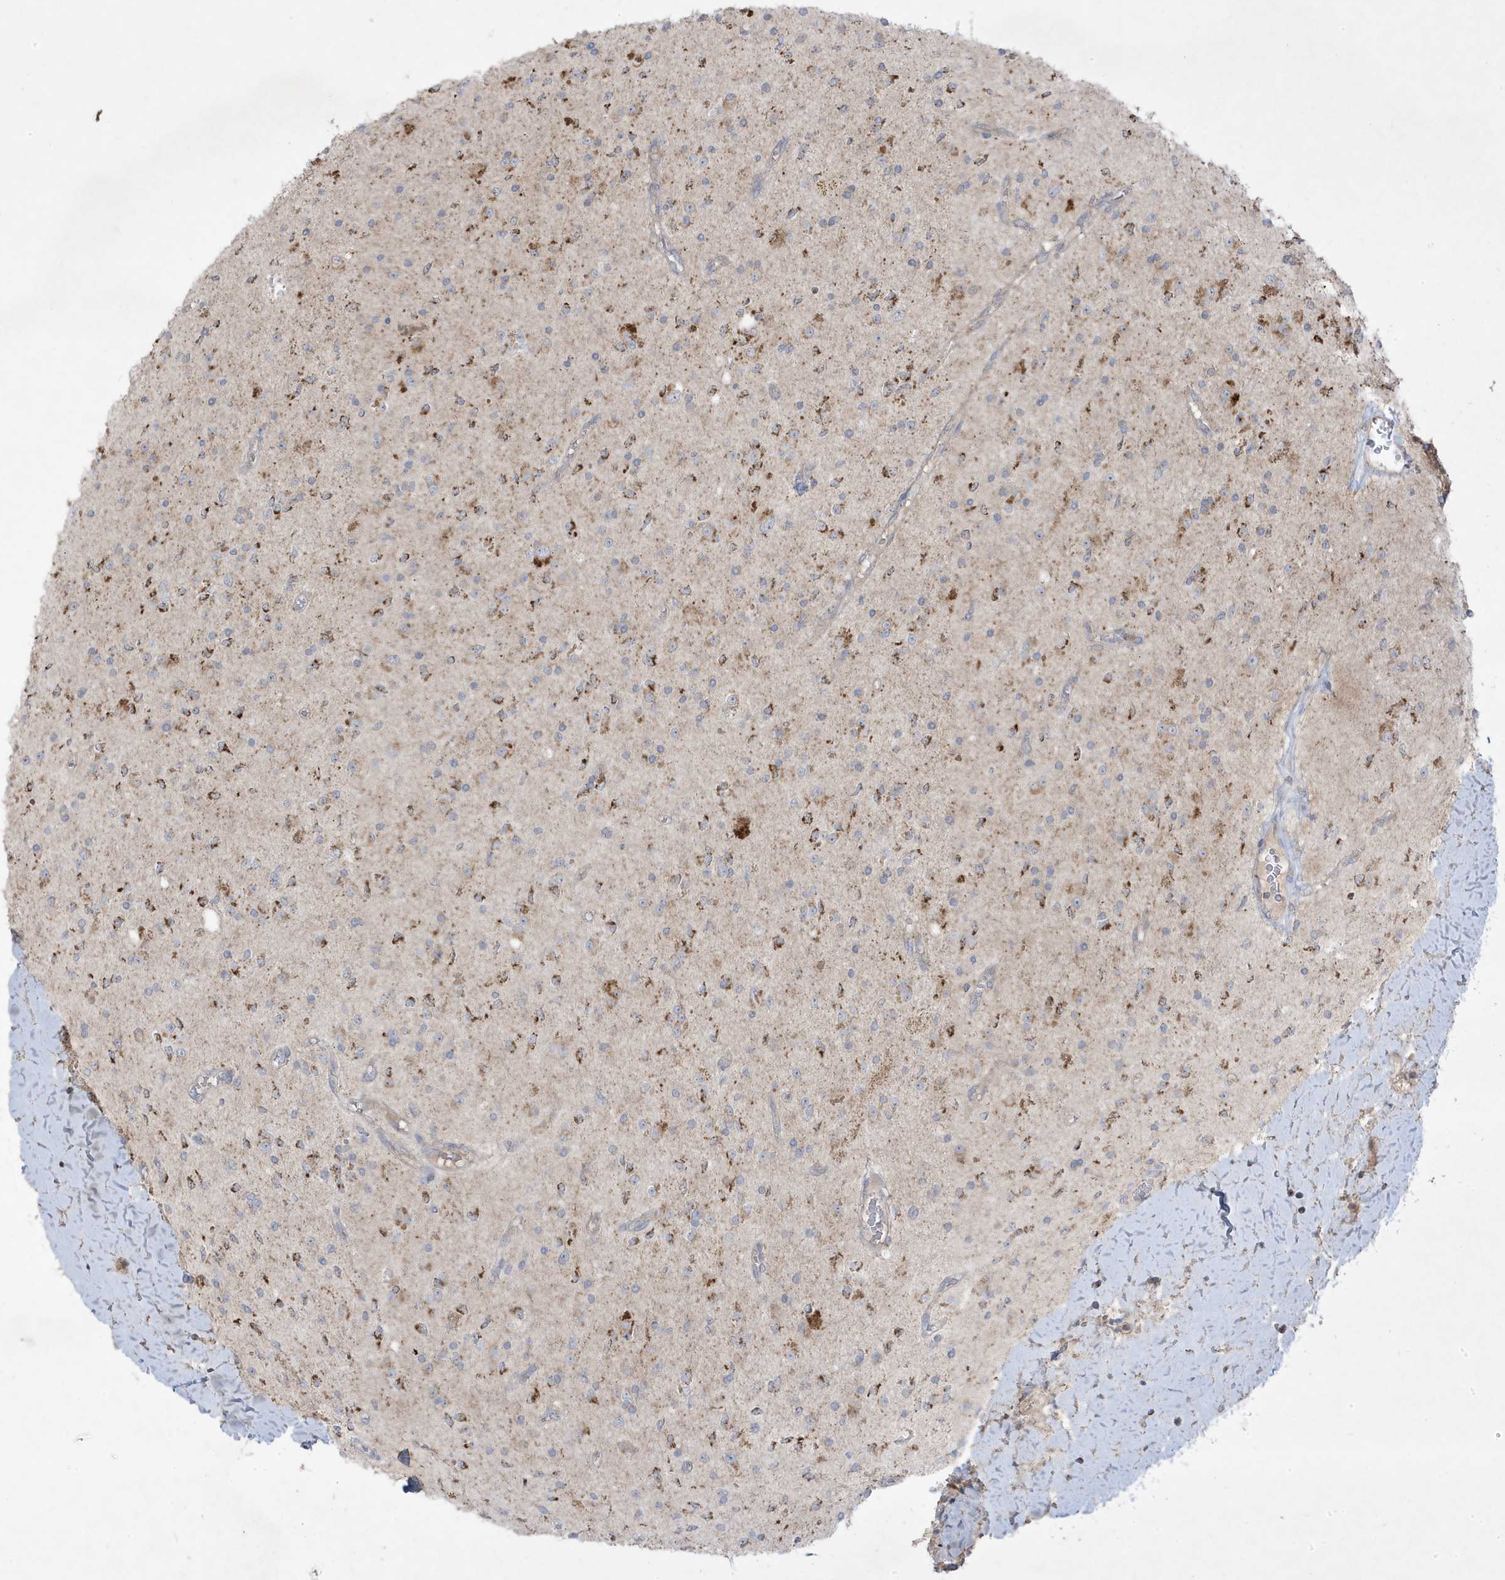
{"staining": {"intensity": "moderate", "quantity": "25%-75%", "location": "cytoplasmic/membranous"}, "tissue": "glioma", "cell_type": "Tumor cells", "image_type": "cancer", "snomed": [{"axis": "morphology", "description": "Glioma, malignant, High grade"}, {"axis": "topography", "description": "Brain"}], "caption": "Tumor cells demonstrate medium levels of moderate cytoplasmic/membranous staining in approximately 25%-75% of cells in human malignant glioma (high-grade). The staining was performed using DAB (3,3'-diaminobenzidine), with brown indicating positive protein expression. Nuclei are stained blue with hematoxylin.", "gene": "ADAMTSL3", "patient": {"sex": "male", "age": 34}}